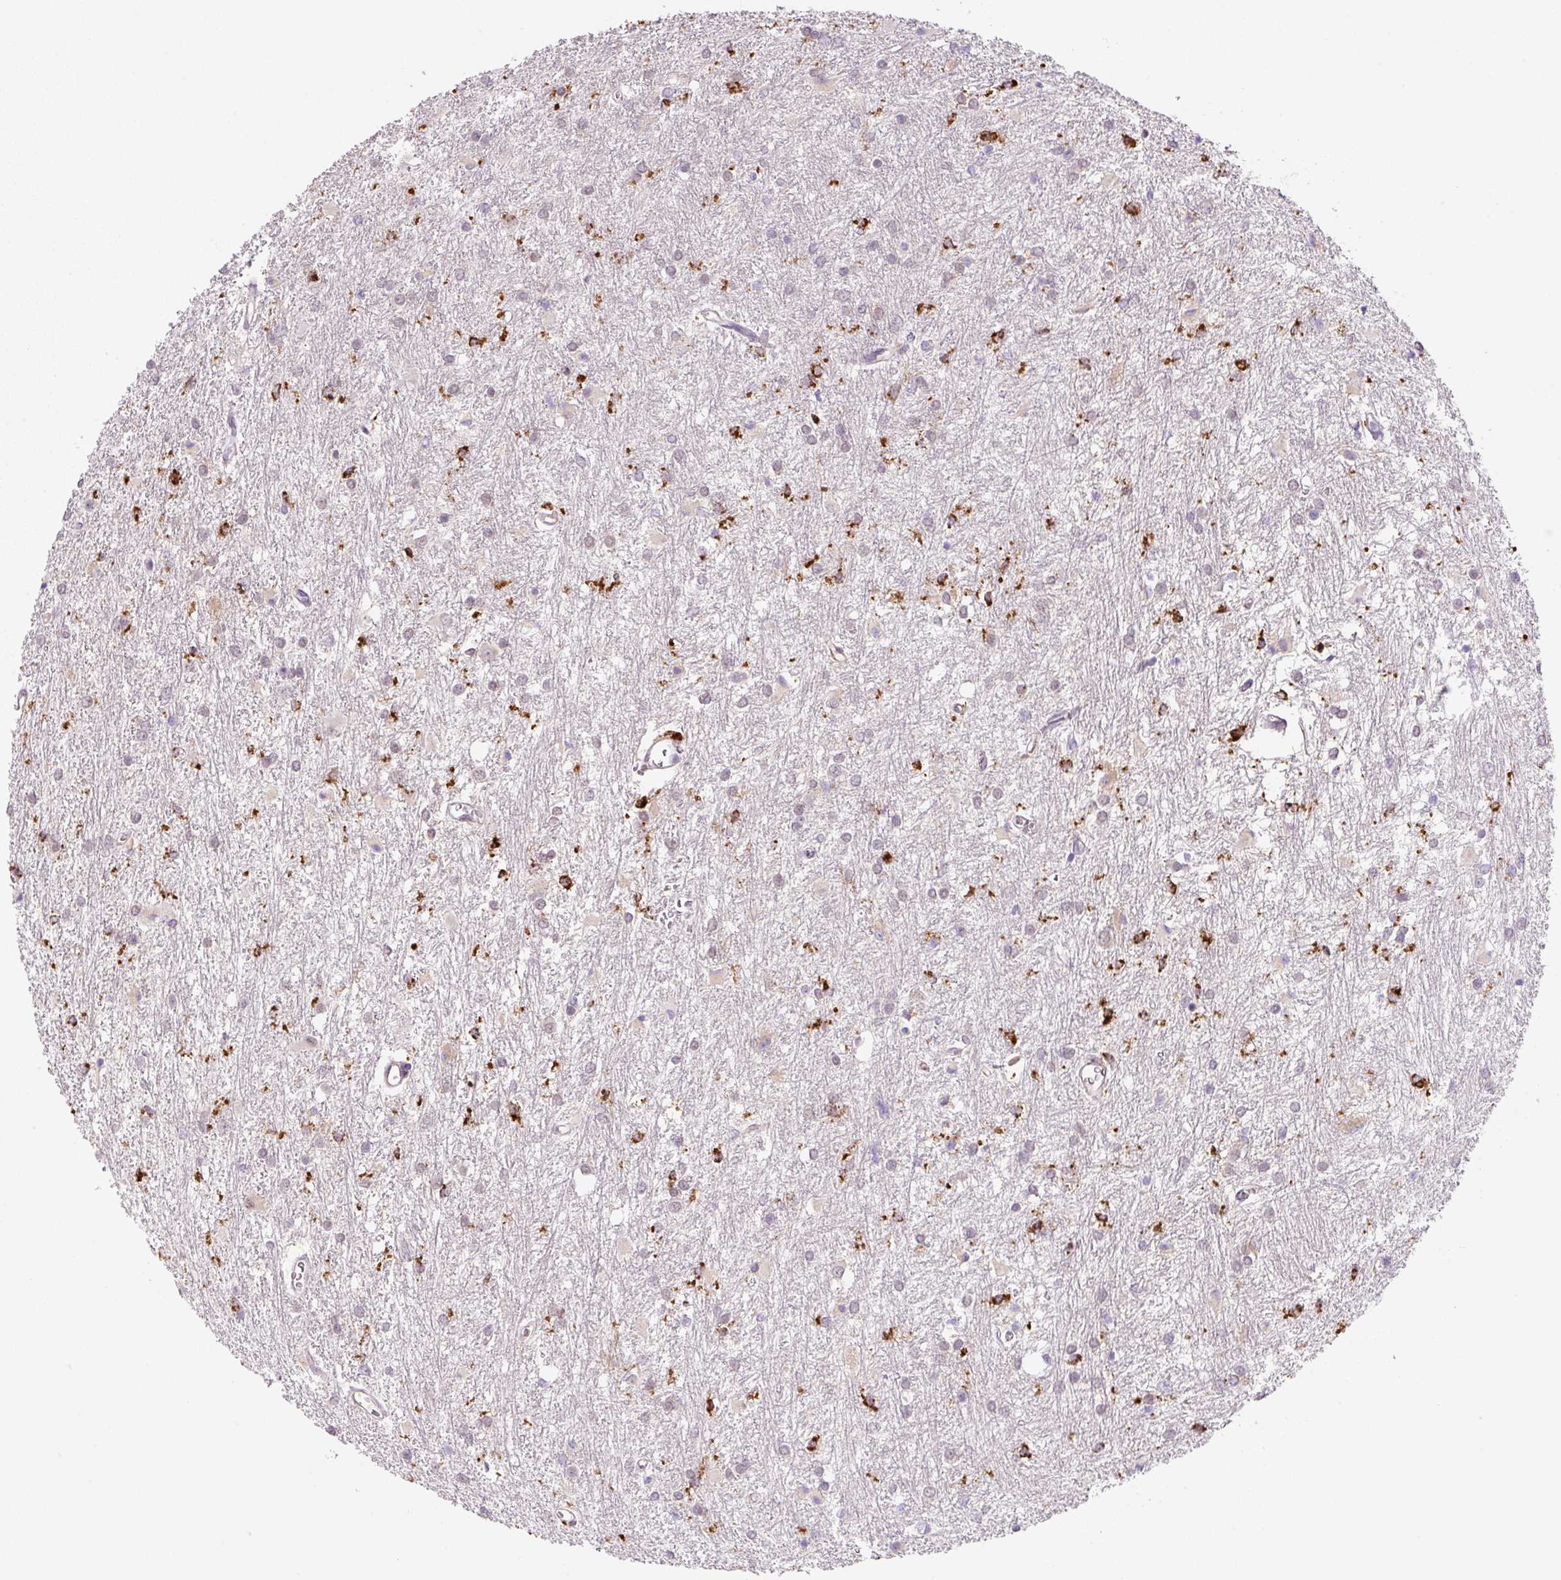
{"staining": {"intensity": "negative", "quantity": "none", "location": "none"}, "tissue": "glioma", "cell_type": "Tumor cells", "image_type": "cancer", "snomed": [{"axis": "morphology", "description": "Glioma, malignant, High grade"}, {"axis": "topography", "description": "Brain"}], "caption": "This is an IHC photomicrograph of high-grade glioma (malignant). There is no expression in tumor cells.", "gene": "CEBPZOS", "patient": {"sex": "female", "age": 50}}